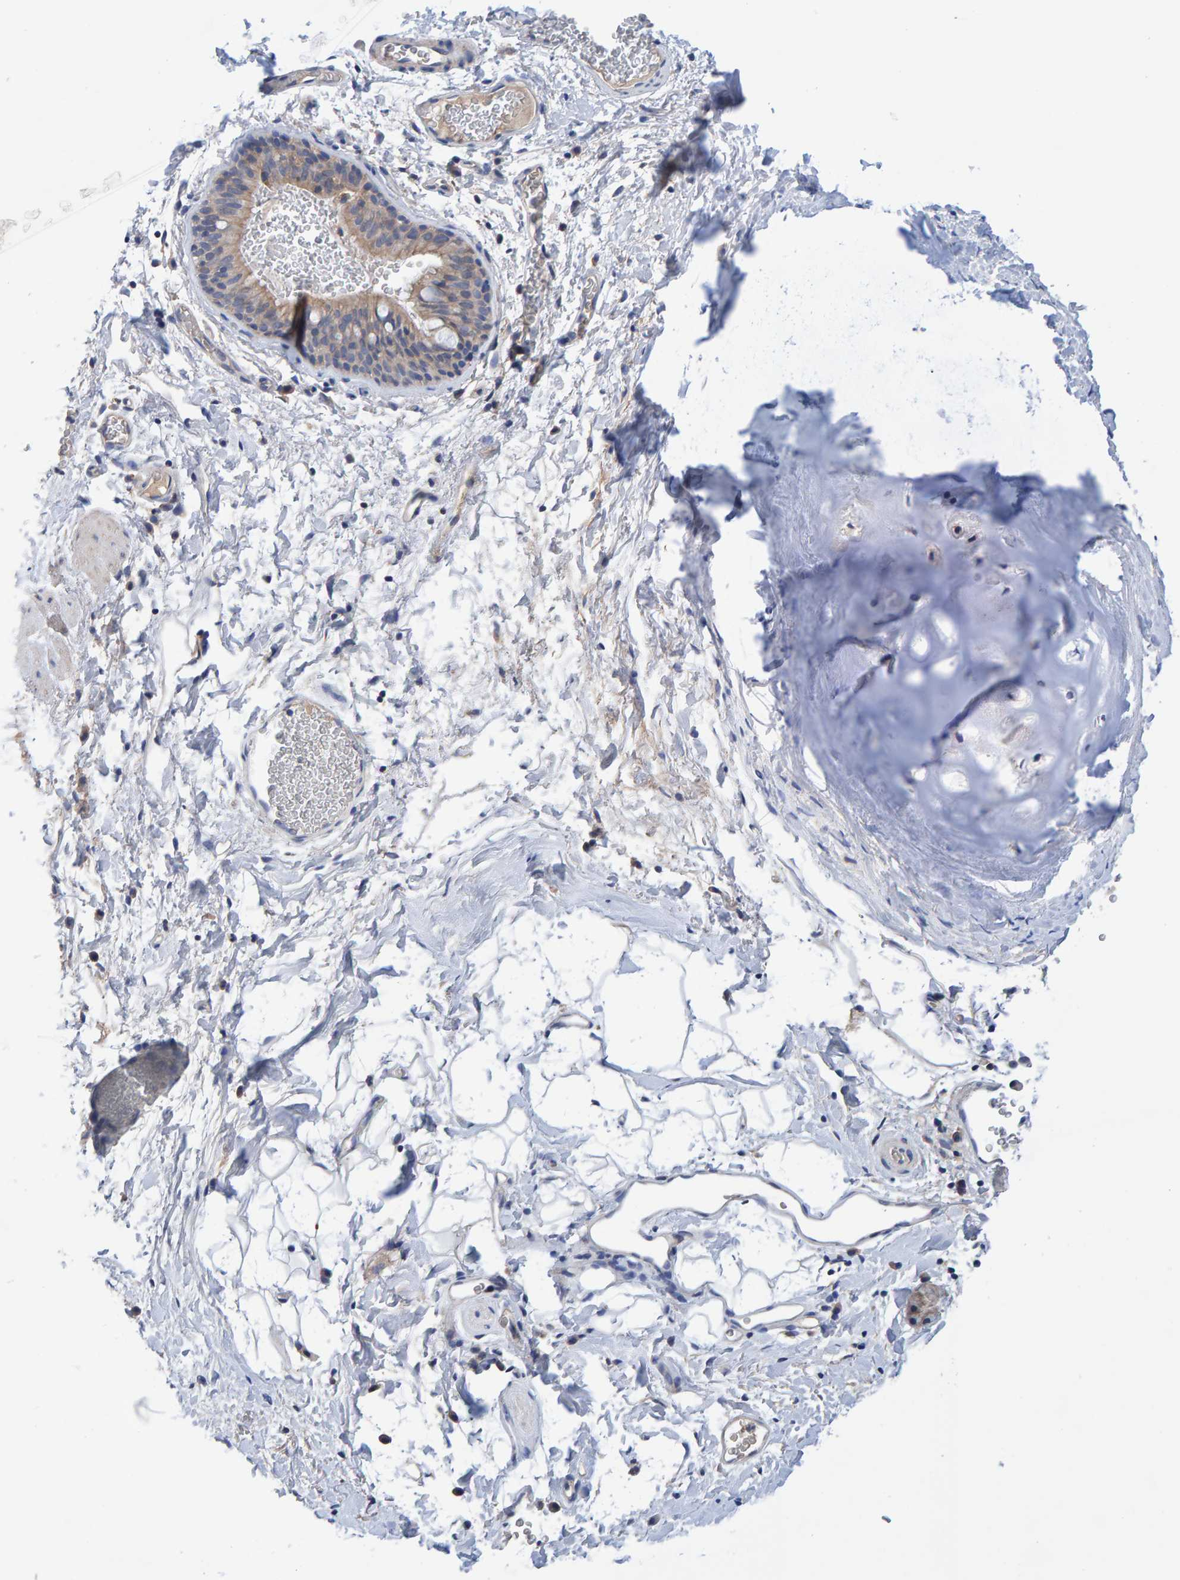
{"staining": {"intensity": "weak", "quantity": ">75%", "location": "cytoplasmic/membranous"}, "tissue": "bronchus", "cell_type": "Respiratory epithelial cells", "image_type": "normal", "snomed": [{"axis": "morphology", "description": "Normal tissue, NOS"}, {"axis": "topography", "description": "Cartilage tissue"}, {"axis": "topography", "description": "Bronchus"}], "caption": "Bronchus stained for a protein (brown) displays weak cytoplasmic/membranous positive positivity in about >75% of respiratory epithelial cells.", "gene": "EFR3A", "patient": {"sex": "female", "age": 53}}